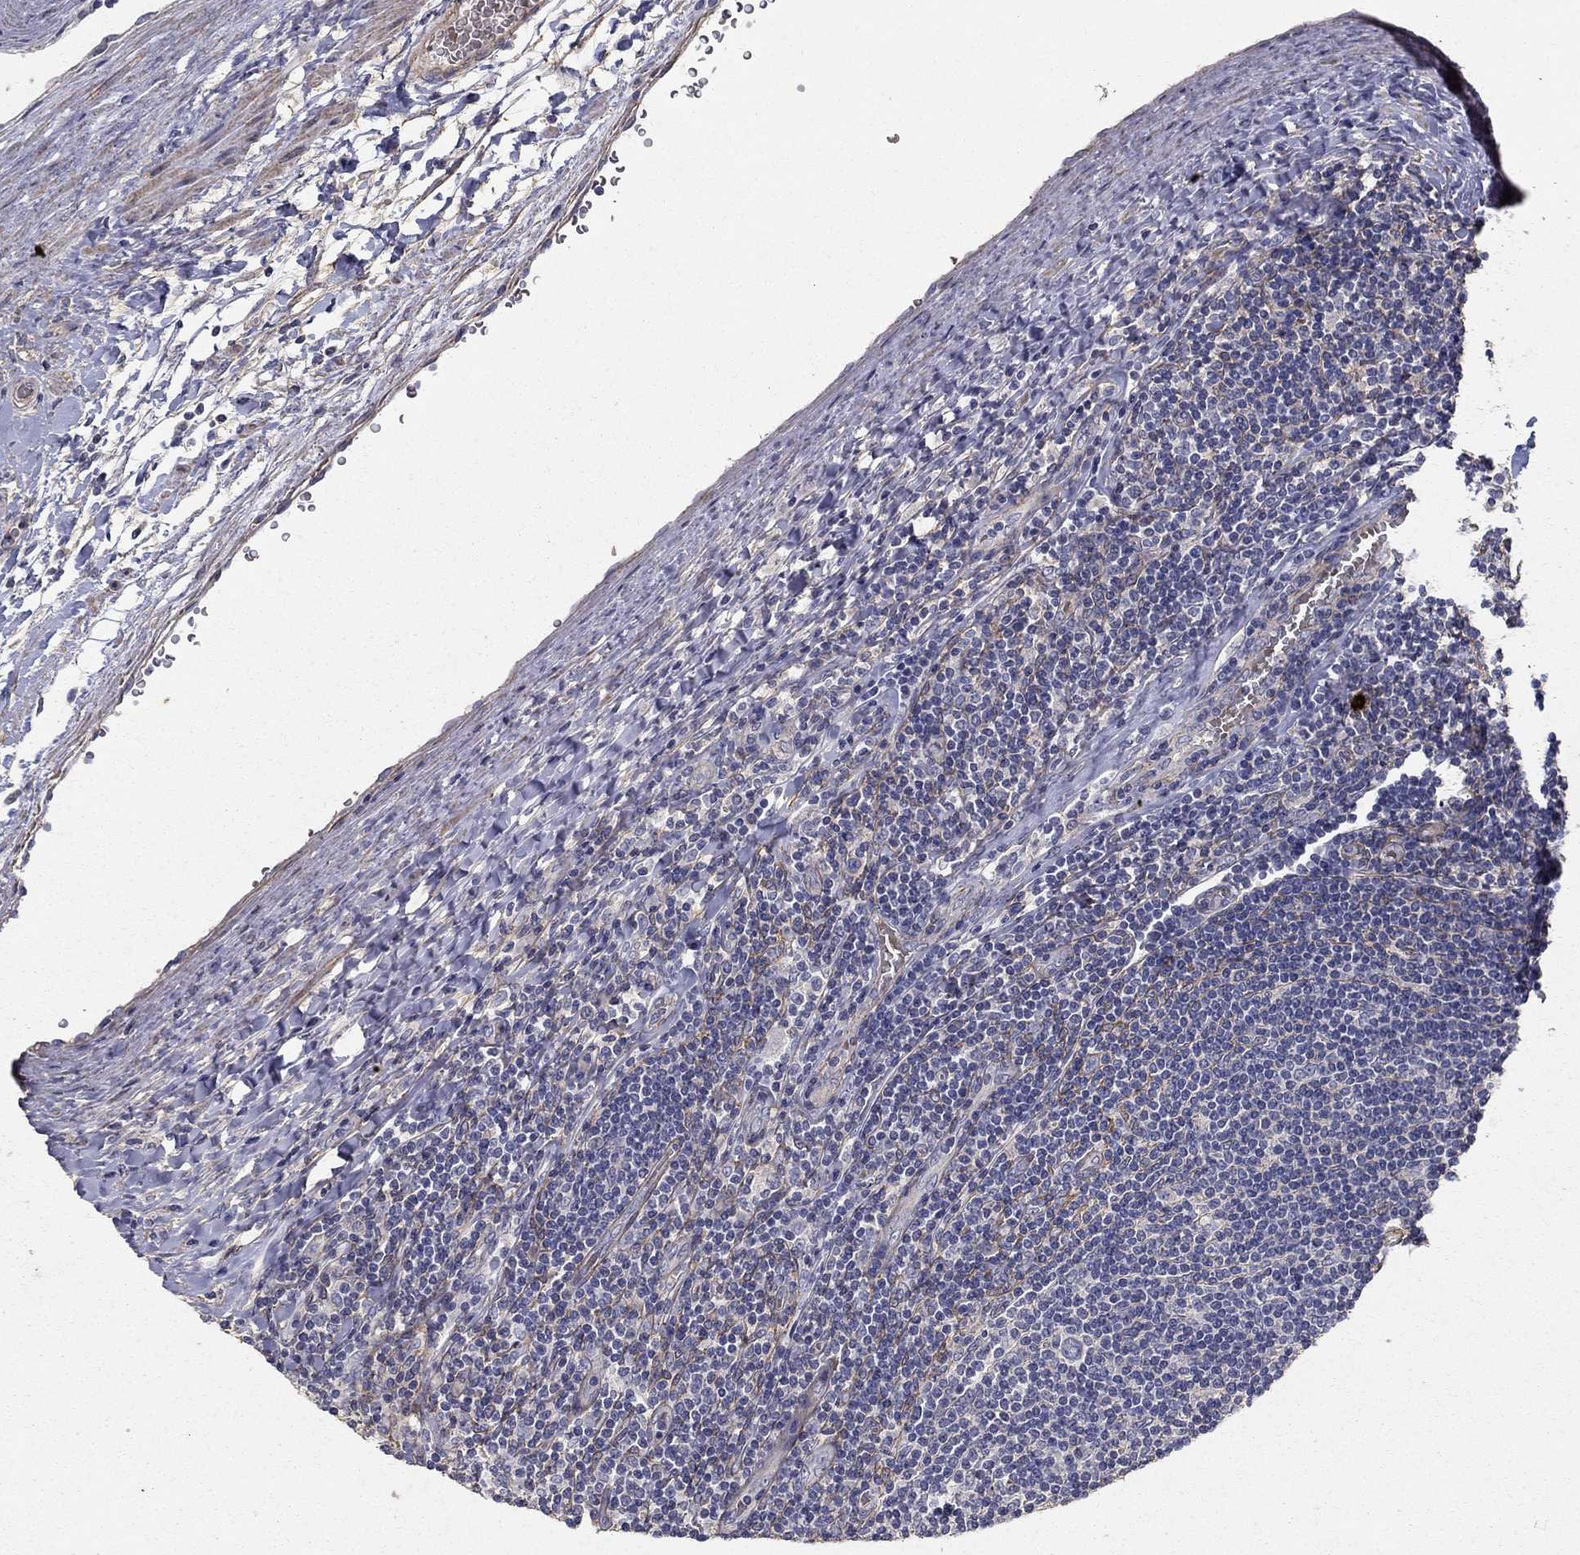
{"staining": {"intensity": "negative", "quantity": "none", "location": "none"}, "tissue": "lymphoma", "cell_type": "Tumor cells", "image_type": "cancer", "snomed": [{"axis": "morphology", "description": "Hodgkin's disease, NOS"}, {"axis": "topography", "description": "Lymph node"}], "caption": "High power microscopy histopathology image of an IHC histopathology image of lymphoma, revealing no significant positivity in tumor cells. (Stains: DAB immunohistochemistry with hematoxylin counter stain, Microscopy: brightfield microscopy at high magnification).", "gene": "MPP2", "patient": {"sex": "male", "age": 40}}